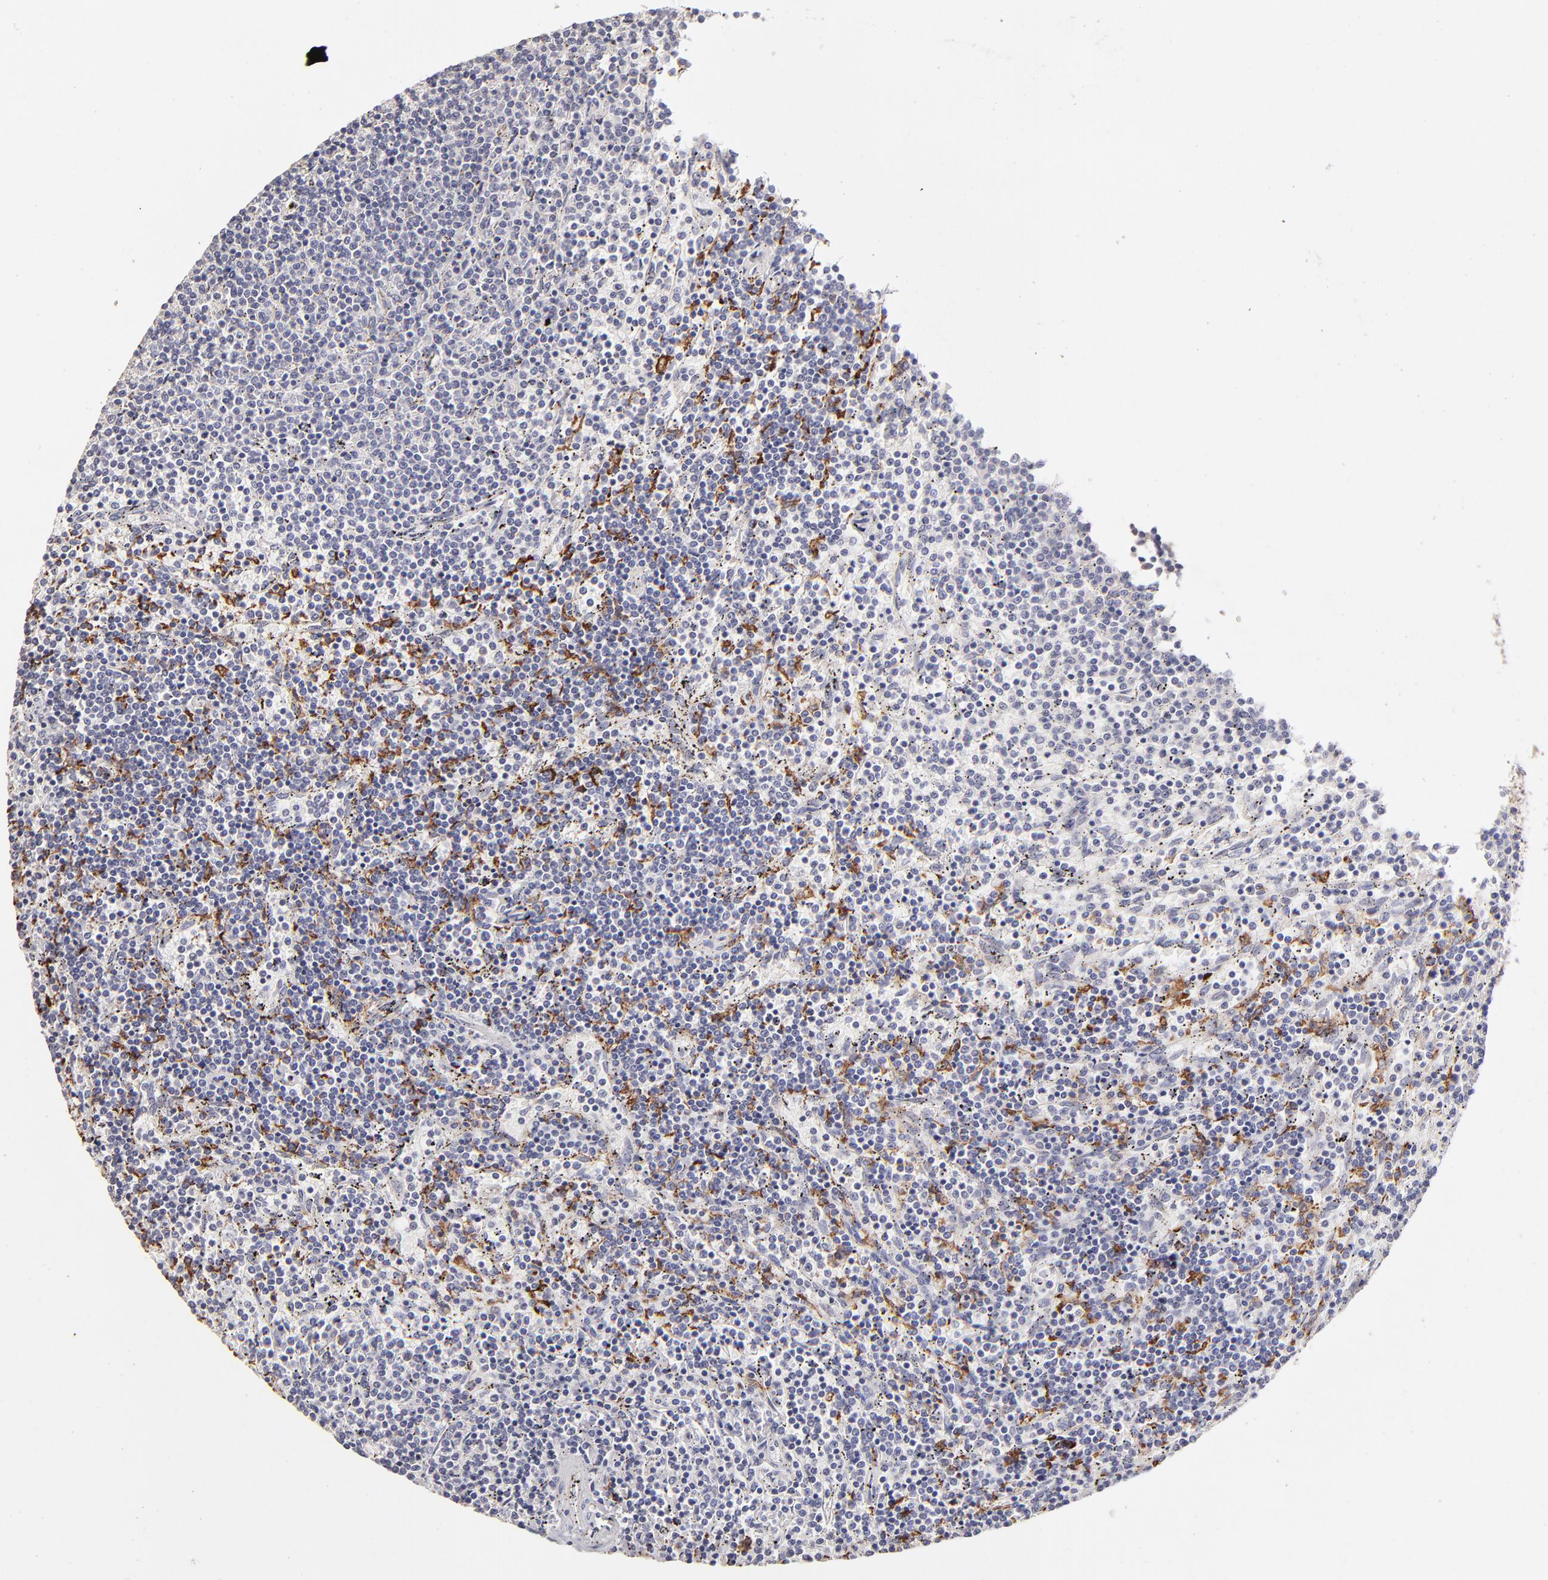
{"staining": {"intensity": "negative", "quantity": "none", "location": "none"}, "tissue": "lymphoma", "cell_type": "Tumor cells", "image_type": "cancer", "snomed": [{"axis": "morphology", "description": "Malignant lymphoma, non-Hodgkin's type, Low grade"}, {"axis": "topography", "description": "Spleen"}], "caption": "DAB immunohistochemical staining of malignant lymphoma, non-Hodgkin's type (low-grade) displays no significant staining in tumor cells.", "gene": "GLDC", "patient": {"sex": "female", "age": 50}}